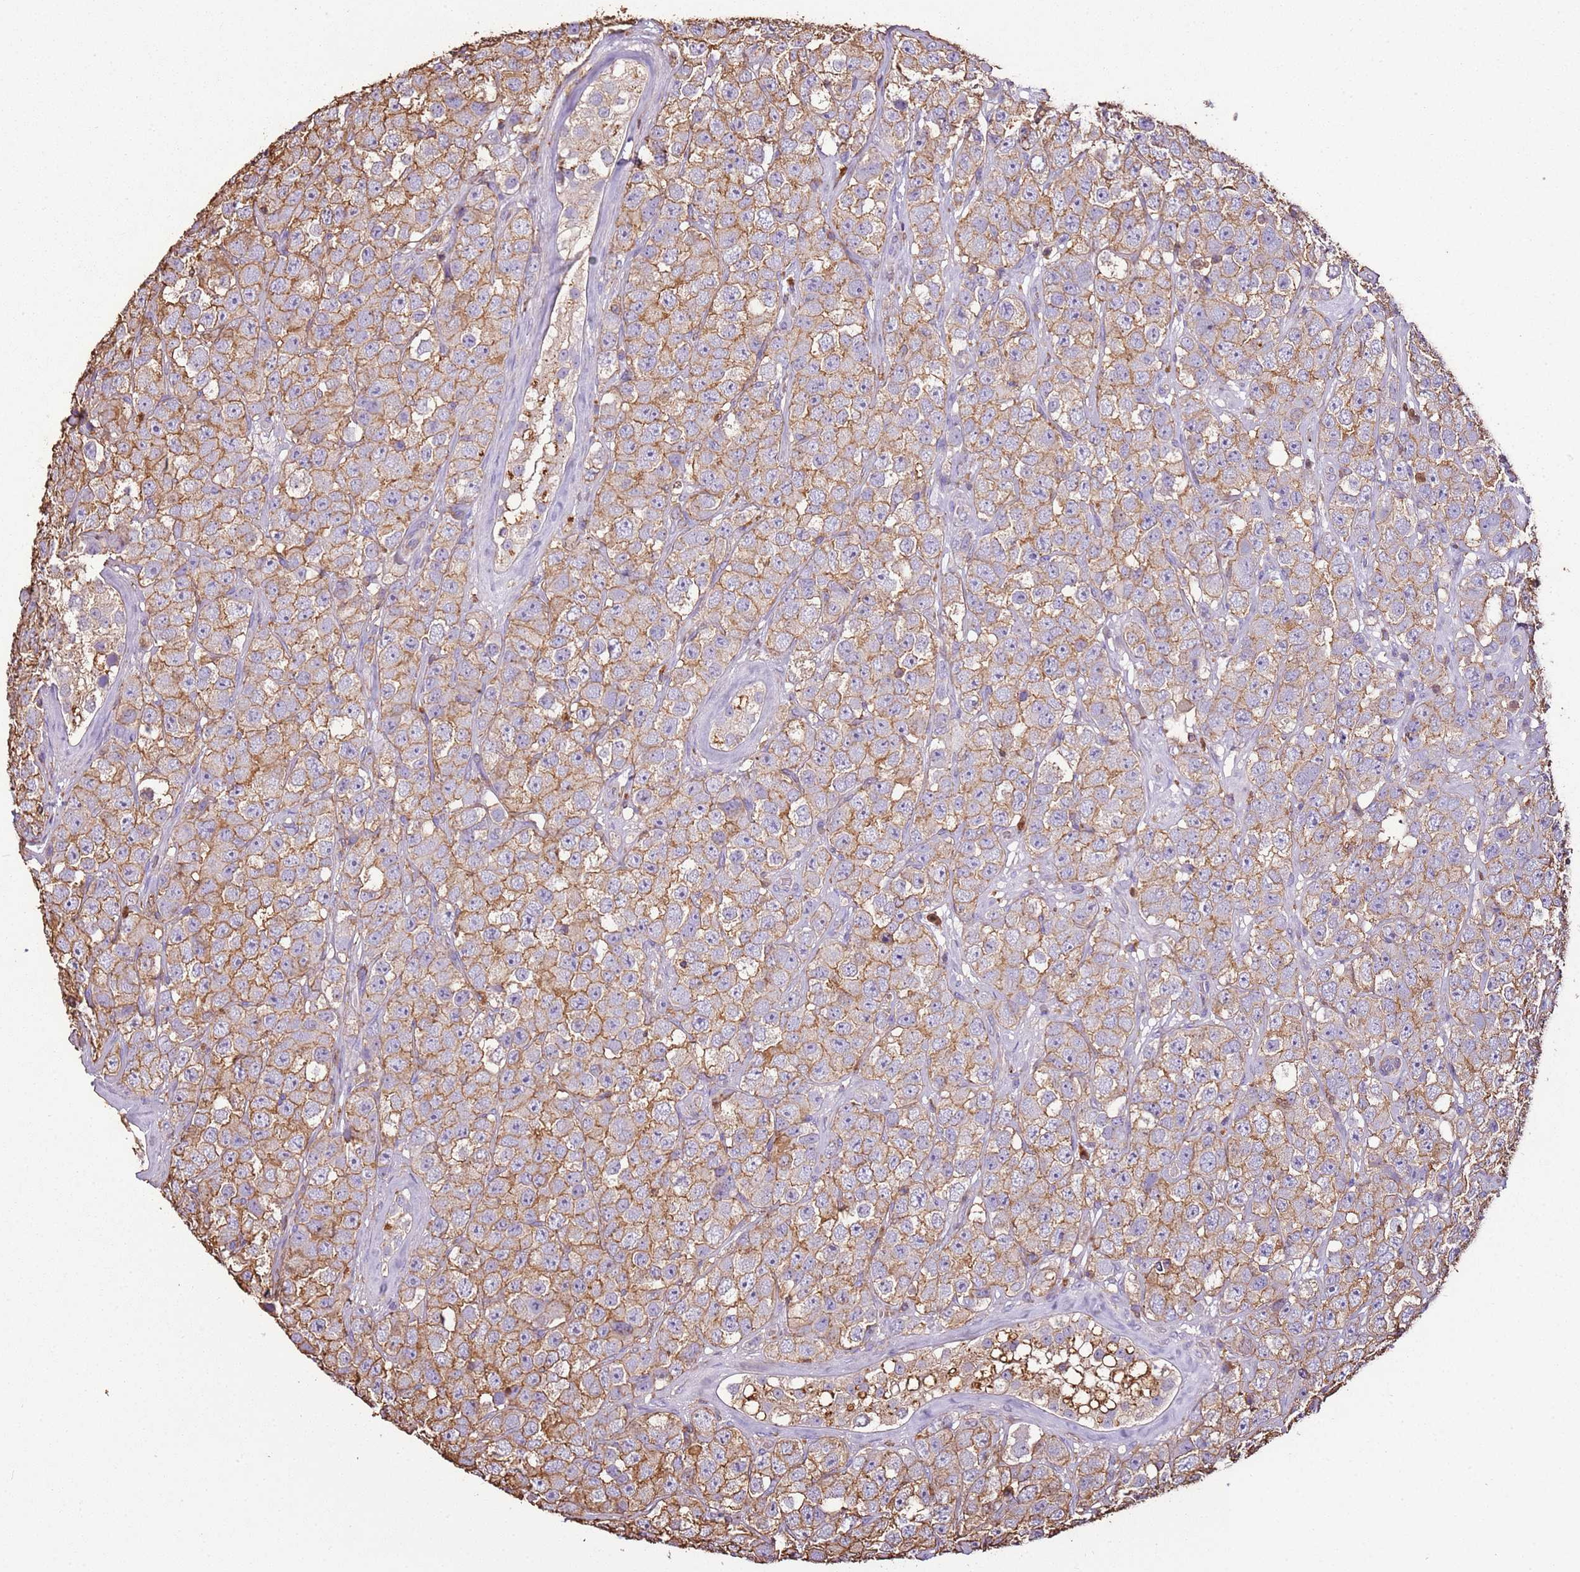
{"staining": {"intensity": "moderate", "quantity": ">75%", "location": "cytoplasmic/membranous"}, "tissue": "testis cancer", "cell_type": "Tumor cells", "image_type": "cancer", "snomed": [{"axis": "morphology", "description": "Seminoma, NOS"}, {"axis": "topography", "description": "Testis"}], "caption": "Testis cancer (seminoma) stained with a brown dye shows moderate cytoplasmic/membranous positive expression in approximately >75% of tumor cells.", "gene": "ARL10", "patient": {"sex": "male", "age": 28}}